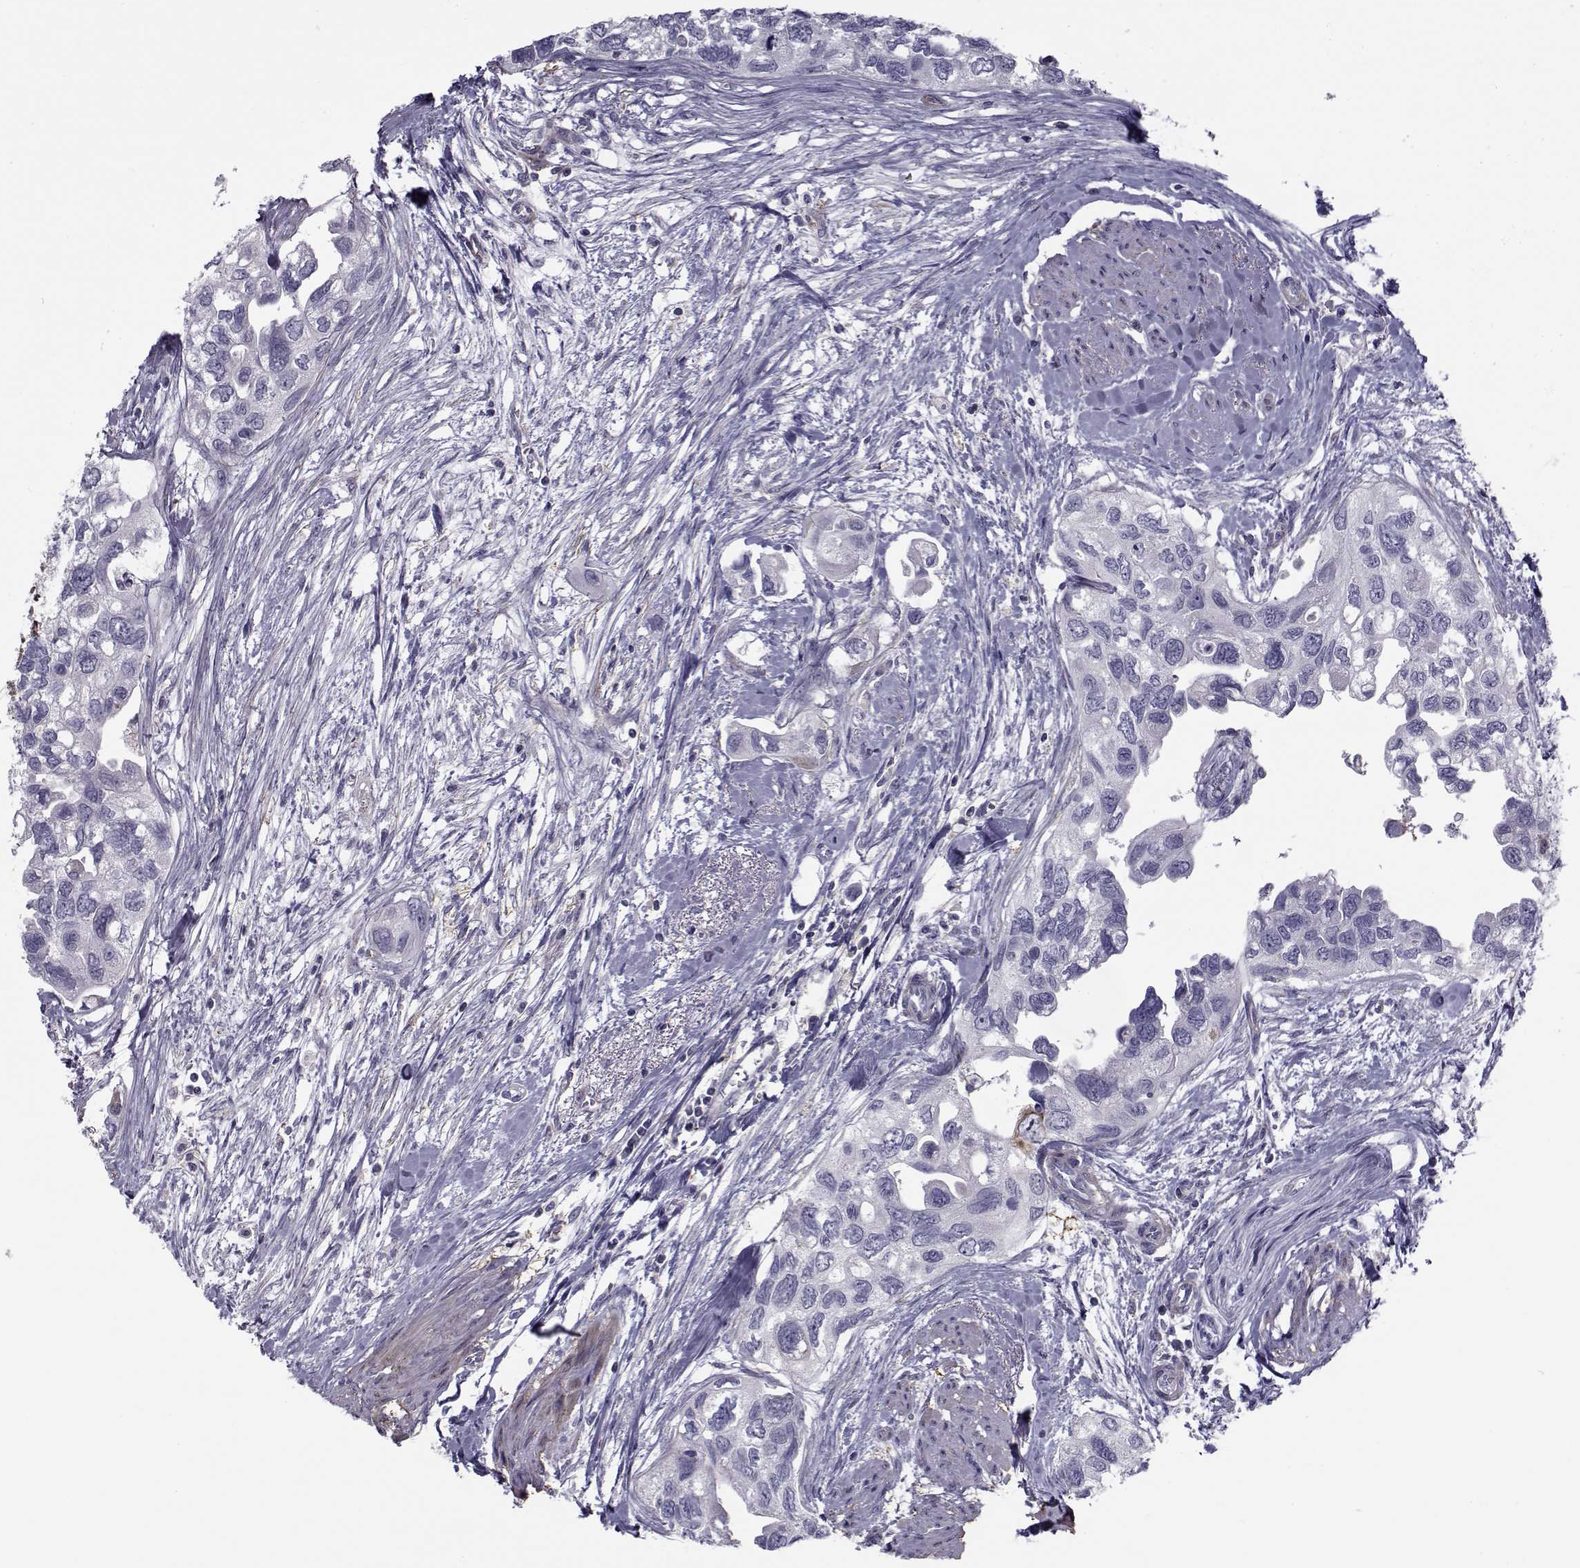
{"staining": {"intensity": "negative", "quantity": "none", "location": "none"}, "tissue": "urothelial cancer", "cell_type": "Tumor cells", "image_type": "cancer", "snomed": [{"axis": "morphology", "description": "Urothelial carcinoma, High grade"}, {"axis": "topography", "description": "Urinary bladder"}], "caption": "Urothelial carcinoma (high-grade) was stained to show a protein in brown. There is no significant positivity in tumor cells.", "gene": "LRRC27", "patient": {"sex": "male", "age": 59}}